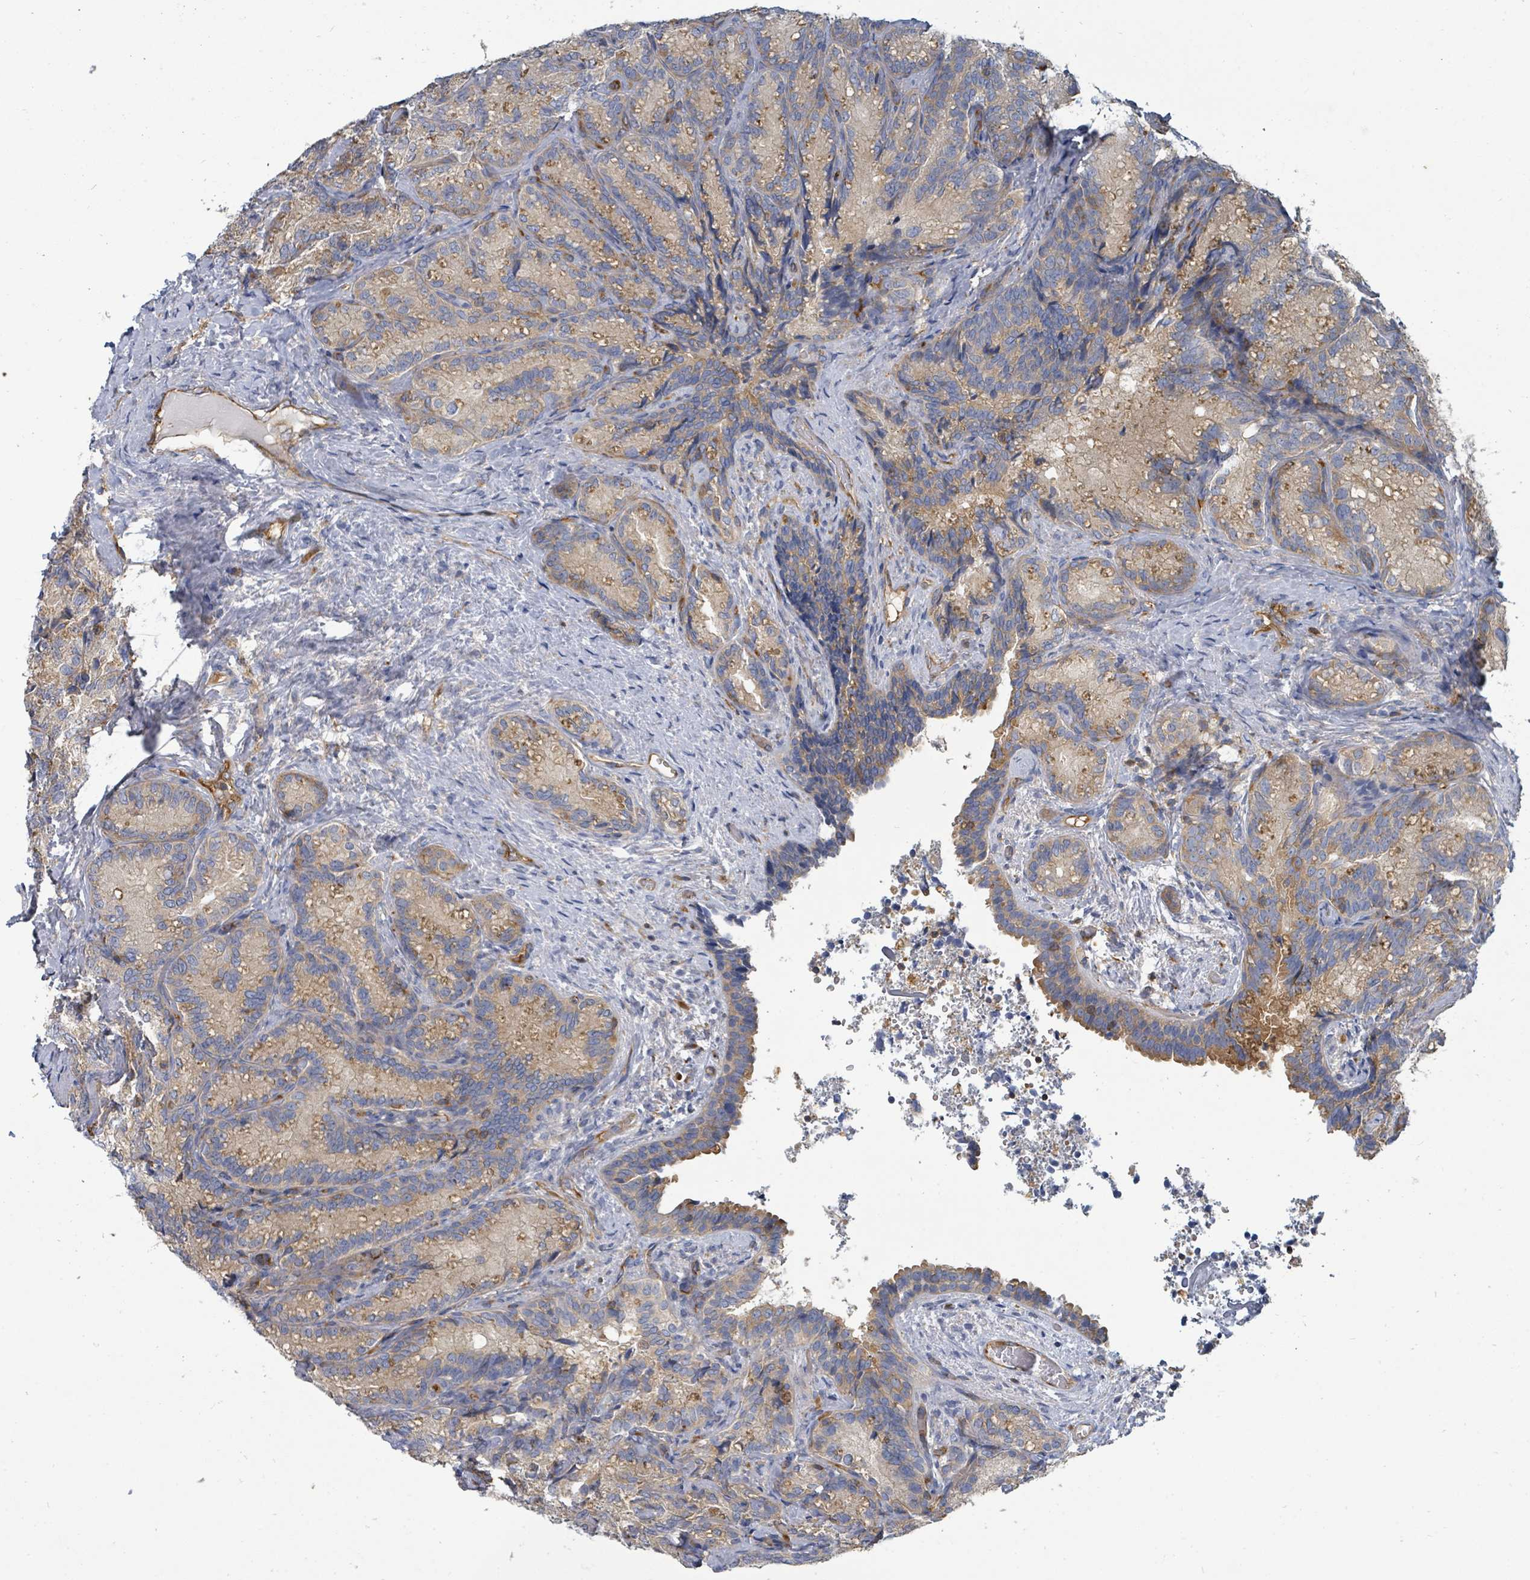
{"staining": {"intensity": "moderate", "quantity": "25%-75%", "location": "cytoplasmic/membranous"}, "tissue": "seminal vesicle", "cell_type": "Glandular cells", "image_type": "normal", "snomed": [{"axis": "morphology", "description": "Normal tissue, NOS"}, {"axis": "topography", "description": "Seminal veicle"}], "caption": "Seminal vesicle stained for a protein displays moderate cytoplasmic/membranous positivity in glandular cells.", "gene": "BOLA2B", "patient": {"sex": "male", "age": 58}}